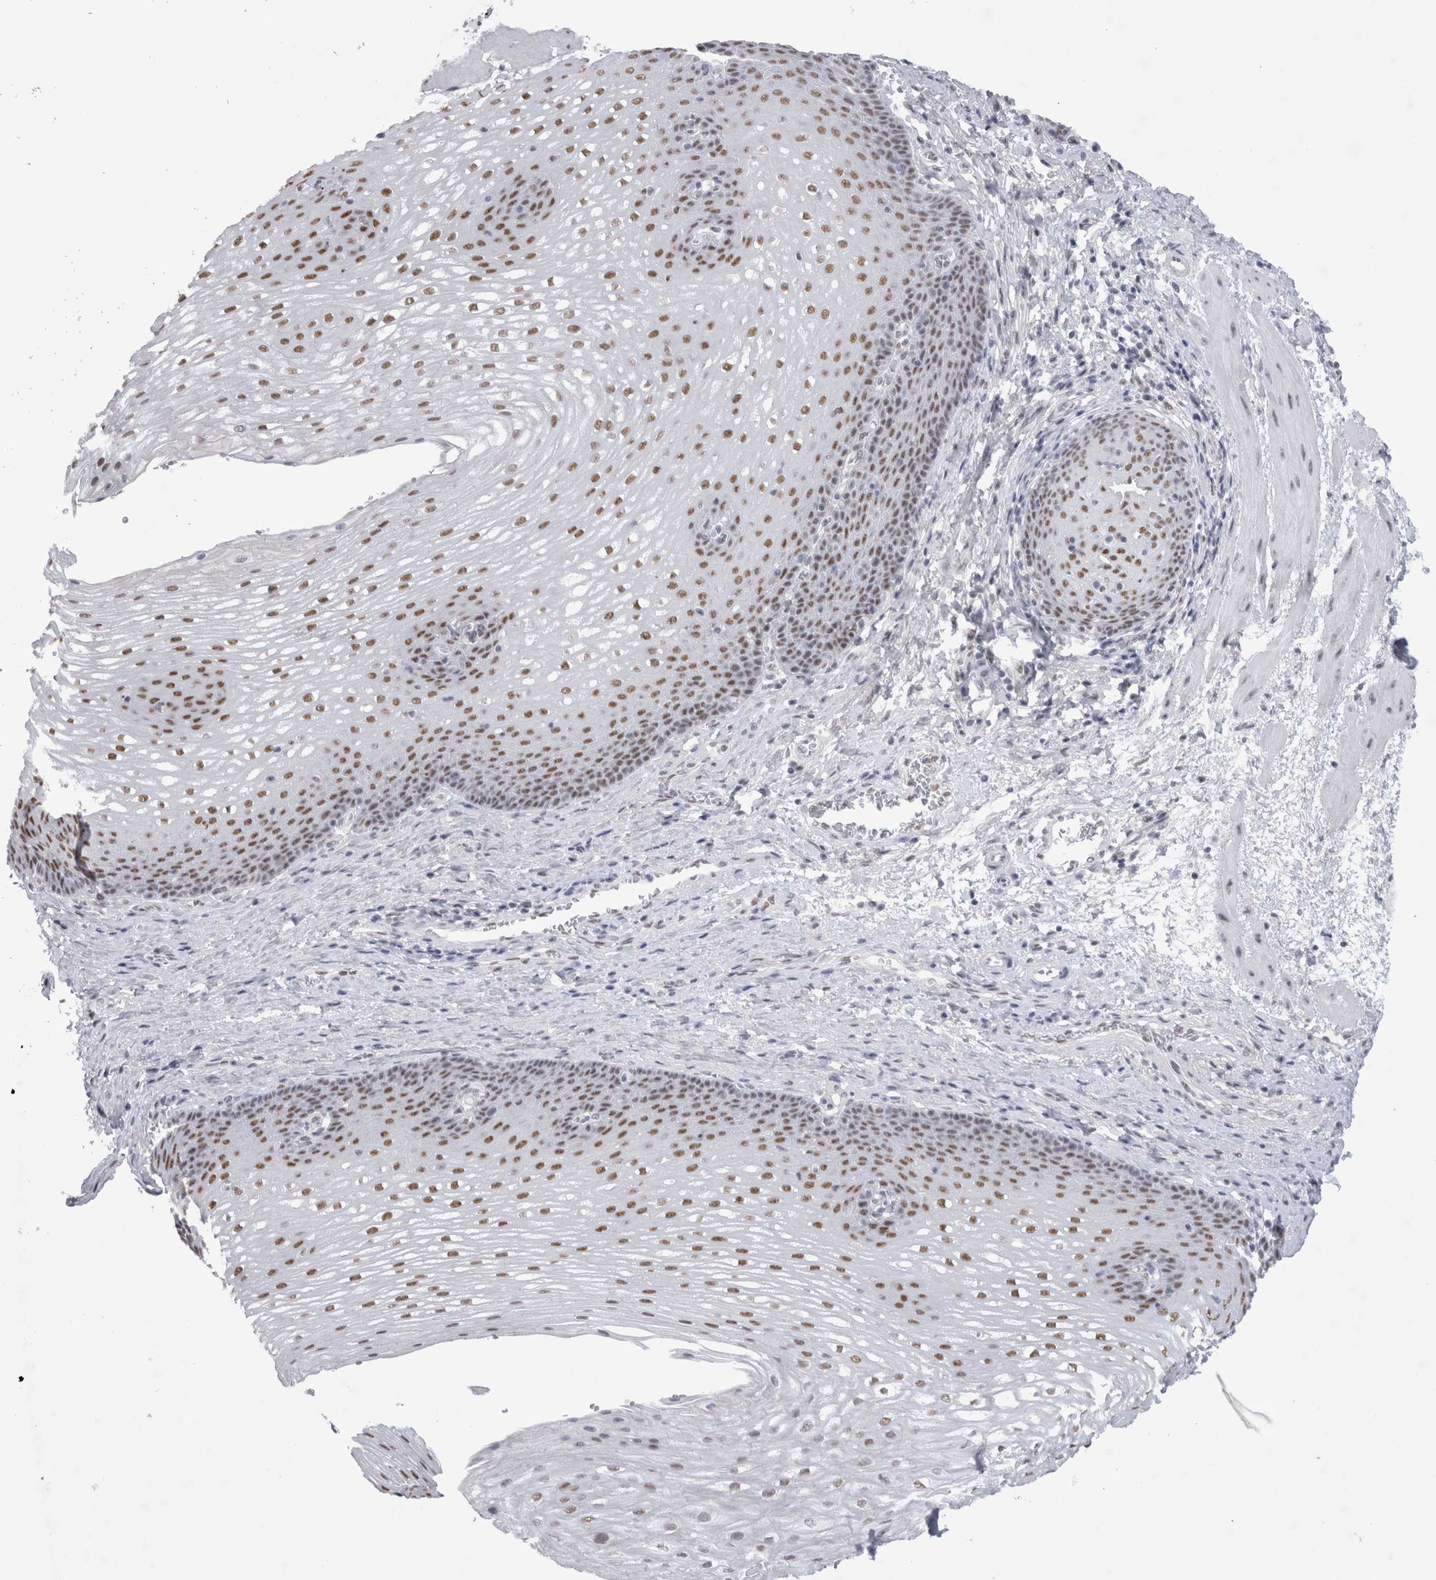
{"staining": {"intensity": "moderate", "quantity": ">75%", "location": "nuclear"}, "tissue": "esophagus", "cell_type": "Squamous epithelial cells", "image_type": "normal", "snomed": [{"axis": "morphology", "description": "Normal tissue, NOS"}, {"axis": "topography", "description": "Esophagus"}], "caption": "Immunohistochemistry (IHC) histopathology image of unremarkable esophagus: esophagus stained using immunohistochemistry (IHC) reveals medium levels of moderate protein expression localized specifically in the nuclear of squamous epithelial cells, appearing as a nuclear brown color.", "gene": "API5", "patient": {"sex": "male", "age": 48}}